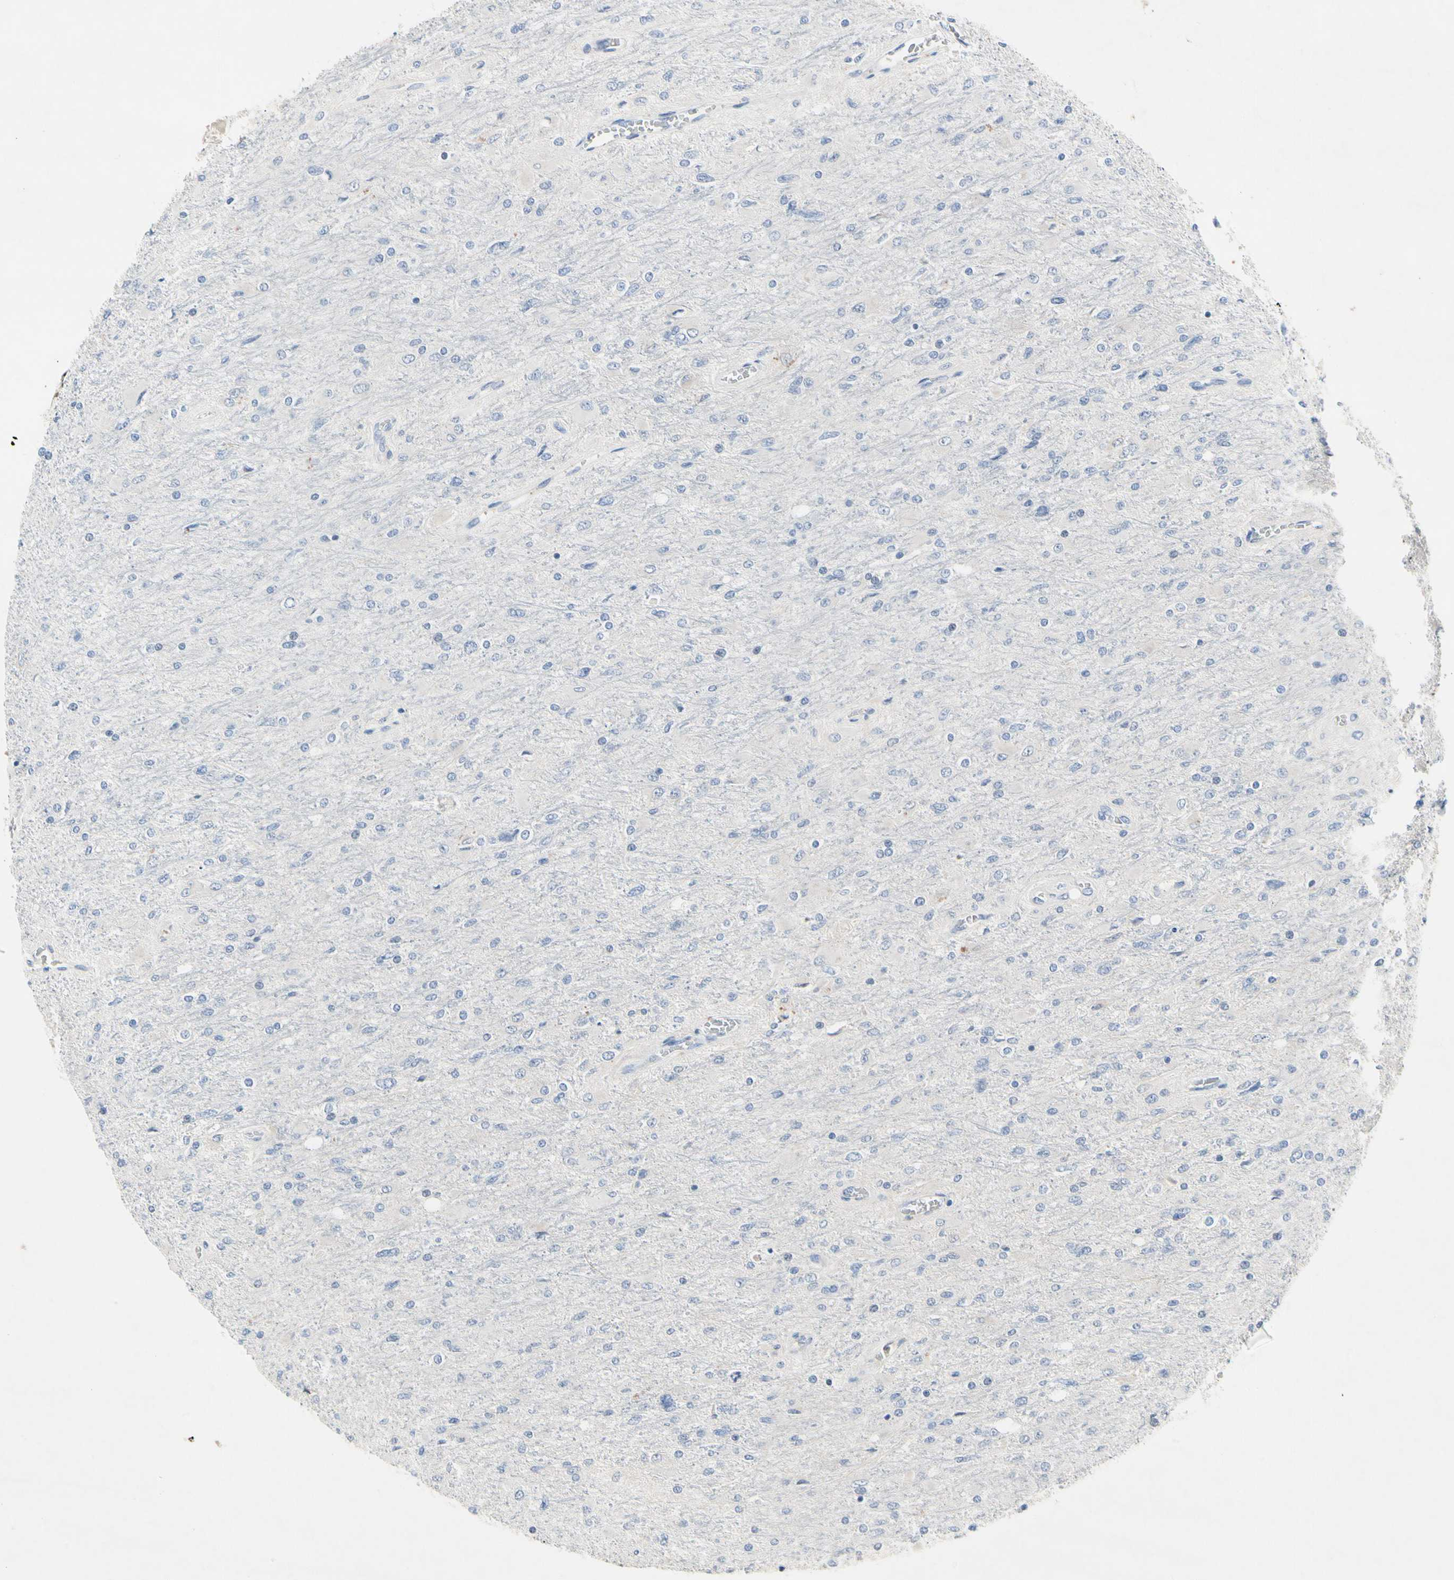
{"staining": {"intensity": "negative", "quantity": "none", "location": "none"}, "tissue": "glioma", "cell_type": "Tumor cells", "image_type": "cancer", "snomed": [{"axis": "morphology", "description": "Glioma, malignant, High grade"}, {"axis": "topography", "description": "Cerebral cortex"}], "caption": "This is an immunohistochemistry image of glioma. There is no expression in tumor cells.", "gene": "ECRG4", "patient": {"sex": "female", "age": 36}}